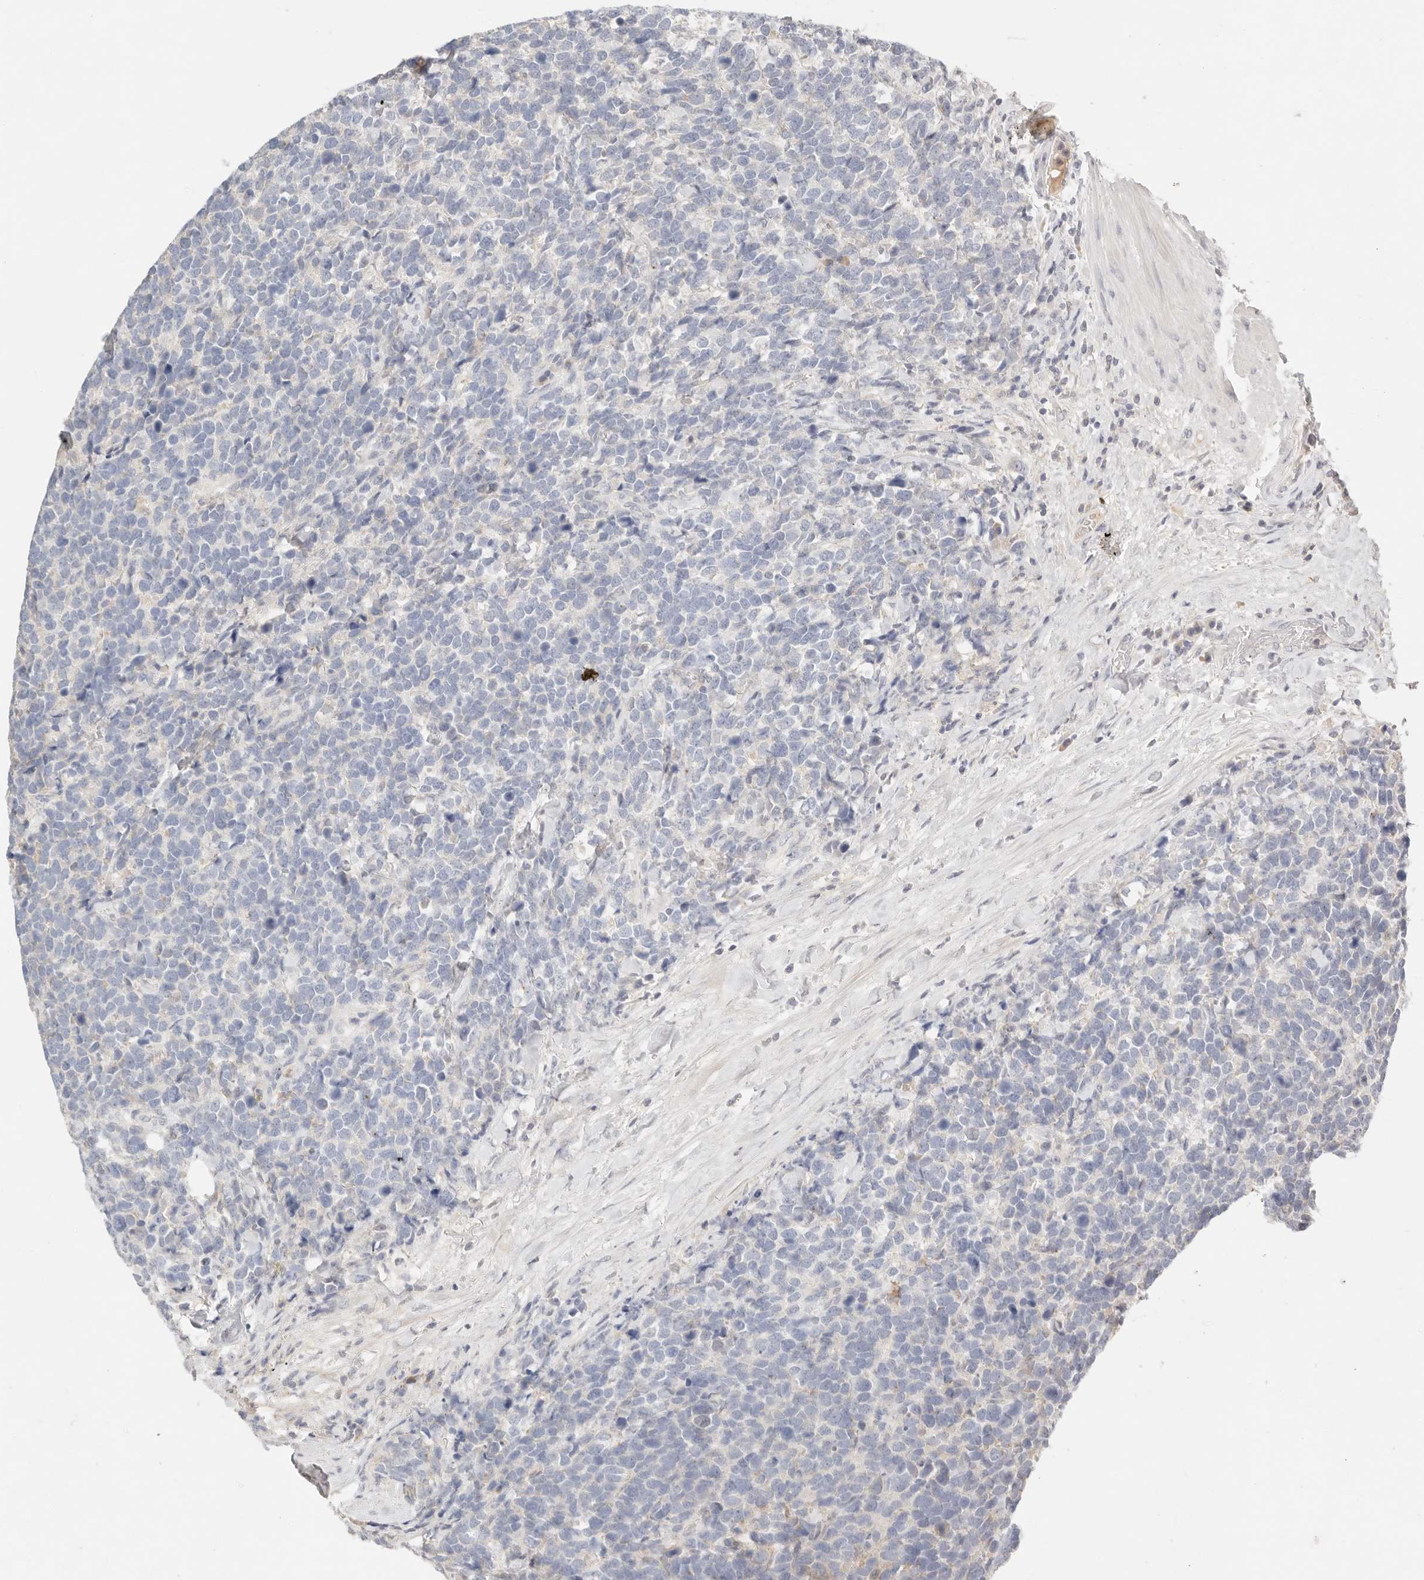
{"staining": {"intensity": "negative", "quantity": "none", "location": "none"}, "tissue": "urothelial cancer", "cell_type": "Tumor cells", "image_type": "cancer", "snomed": [{"axis": "morphology", "description": "Urothelial carcinoma, High grade"}, {"axis": "topography", "description": "Urinary bladder"}], "caption": "High-grade urothelial carcinoma was stained to show a protein in brown. There is no significant staining in tumor cells. Nuclei are stained in blue.", "gene": "CEP120", "patient": {"sex": "female", "age": 82}}